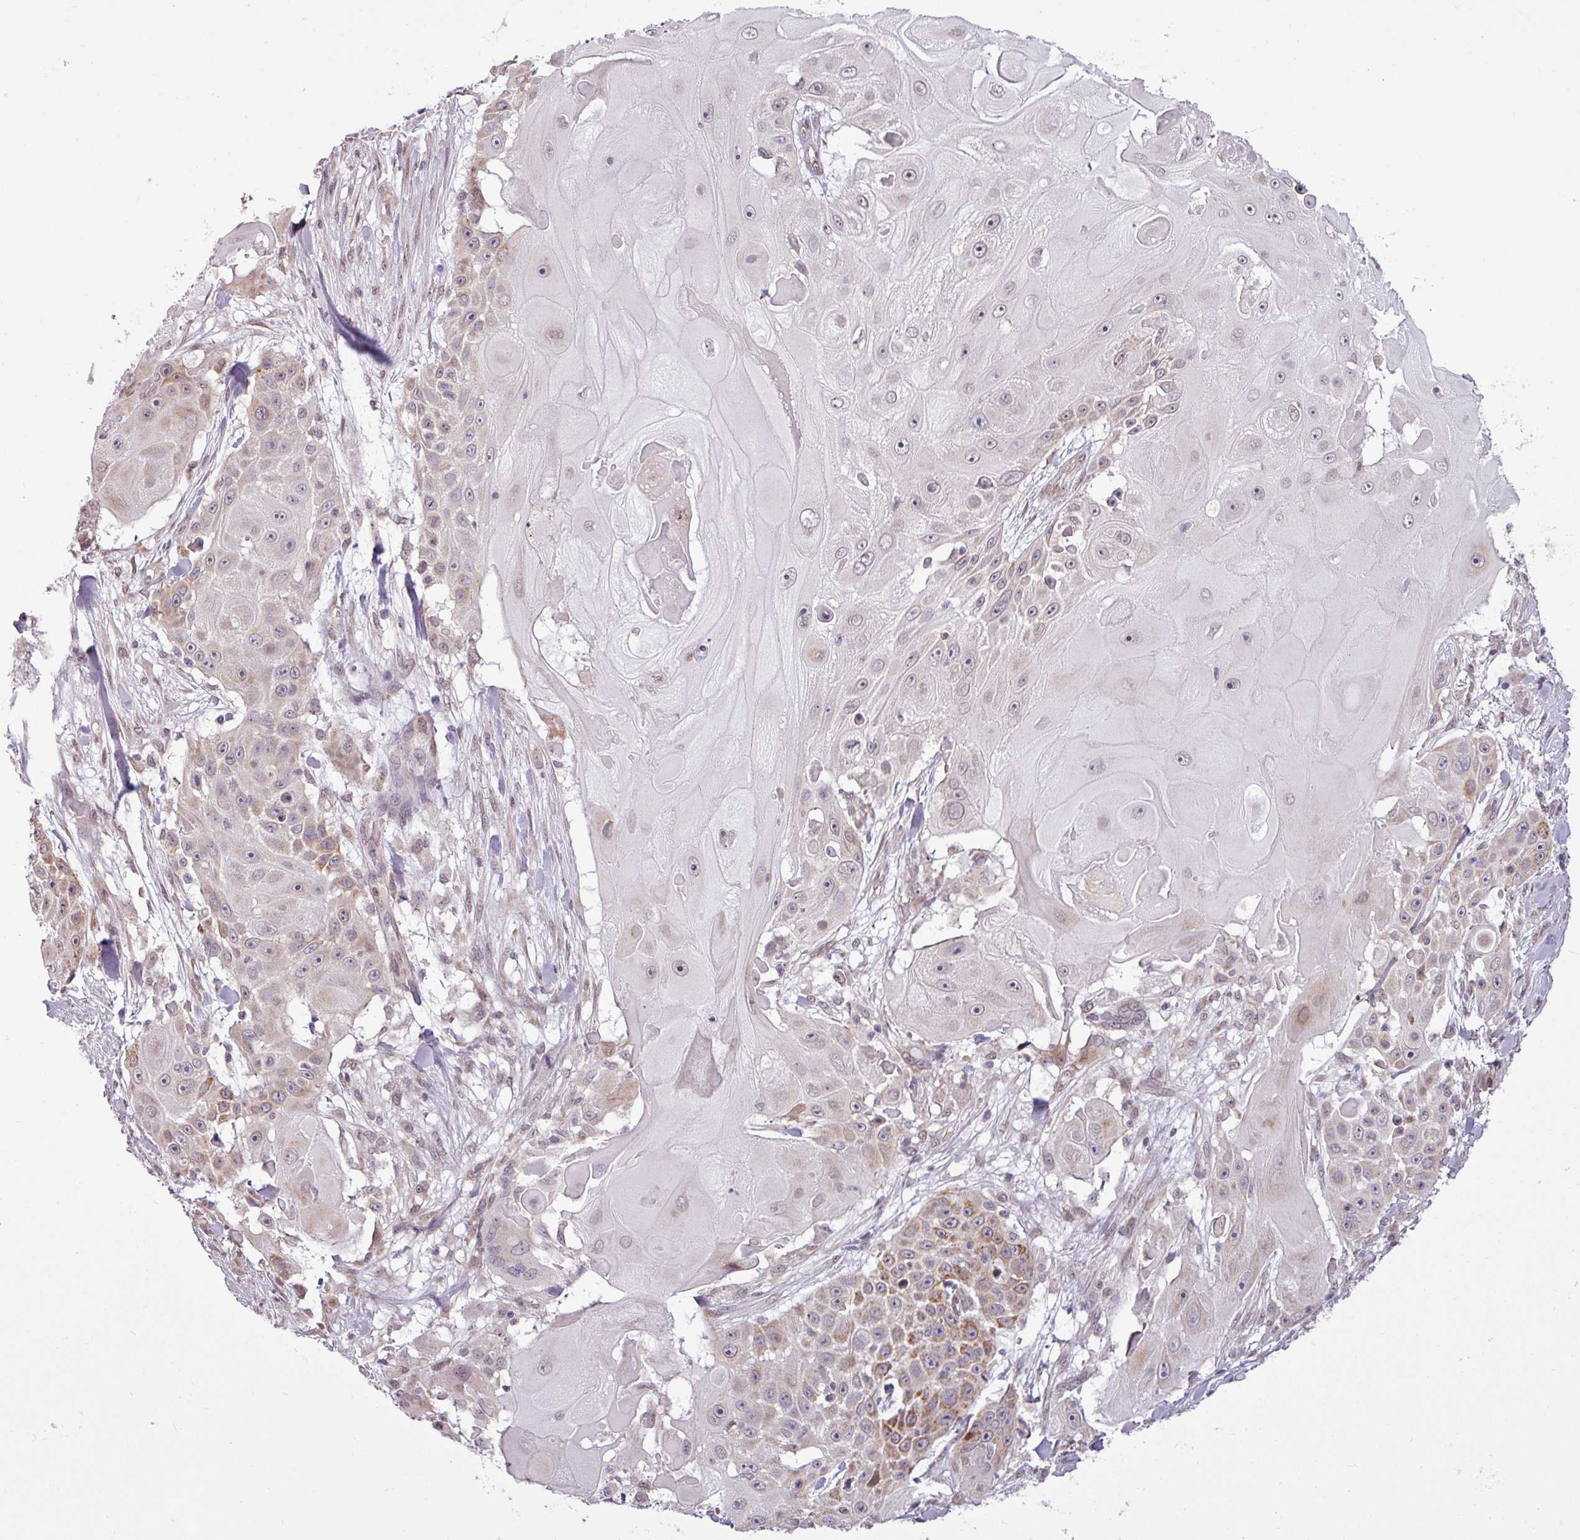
{"staining": {"intensity": "moderate", "quantity": ">75%", "location": "cytoplasmic/membranous"}, "tissue": "skin cancer", "cell_type": "Tumor cells", "image_type": "cancer", "snomed": [{"axis": "morphology", "description": "Squamous cell carcinoma, NOS"}, {"axis": "topography", "description": "Skin"}], "caption": "Moderate cytoplasmic/membranous staining for a protein is appreciated in about >75% of tumor cells of squamous cell carcinoma (skin) using IHC.", "gene": "GPT2", "patient": {"sex": "female", "age": 86}}